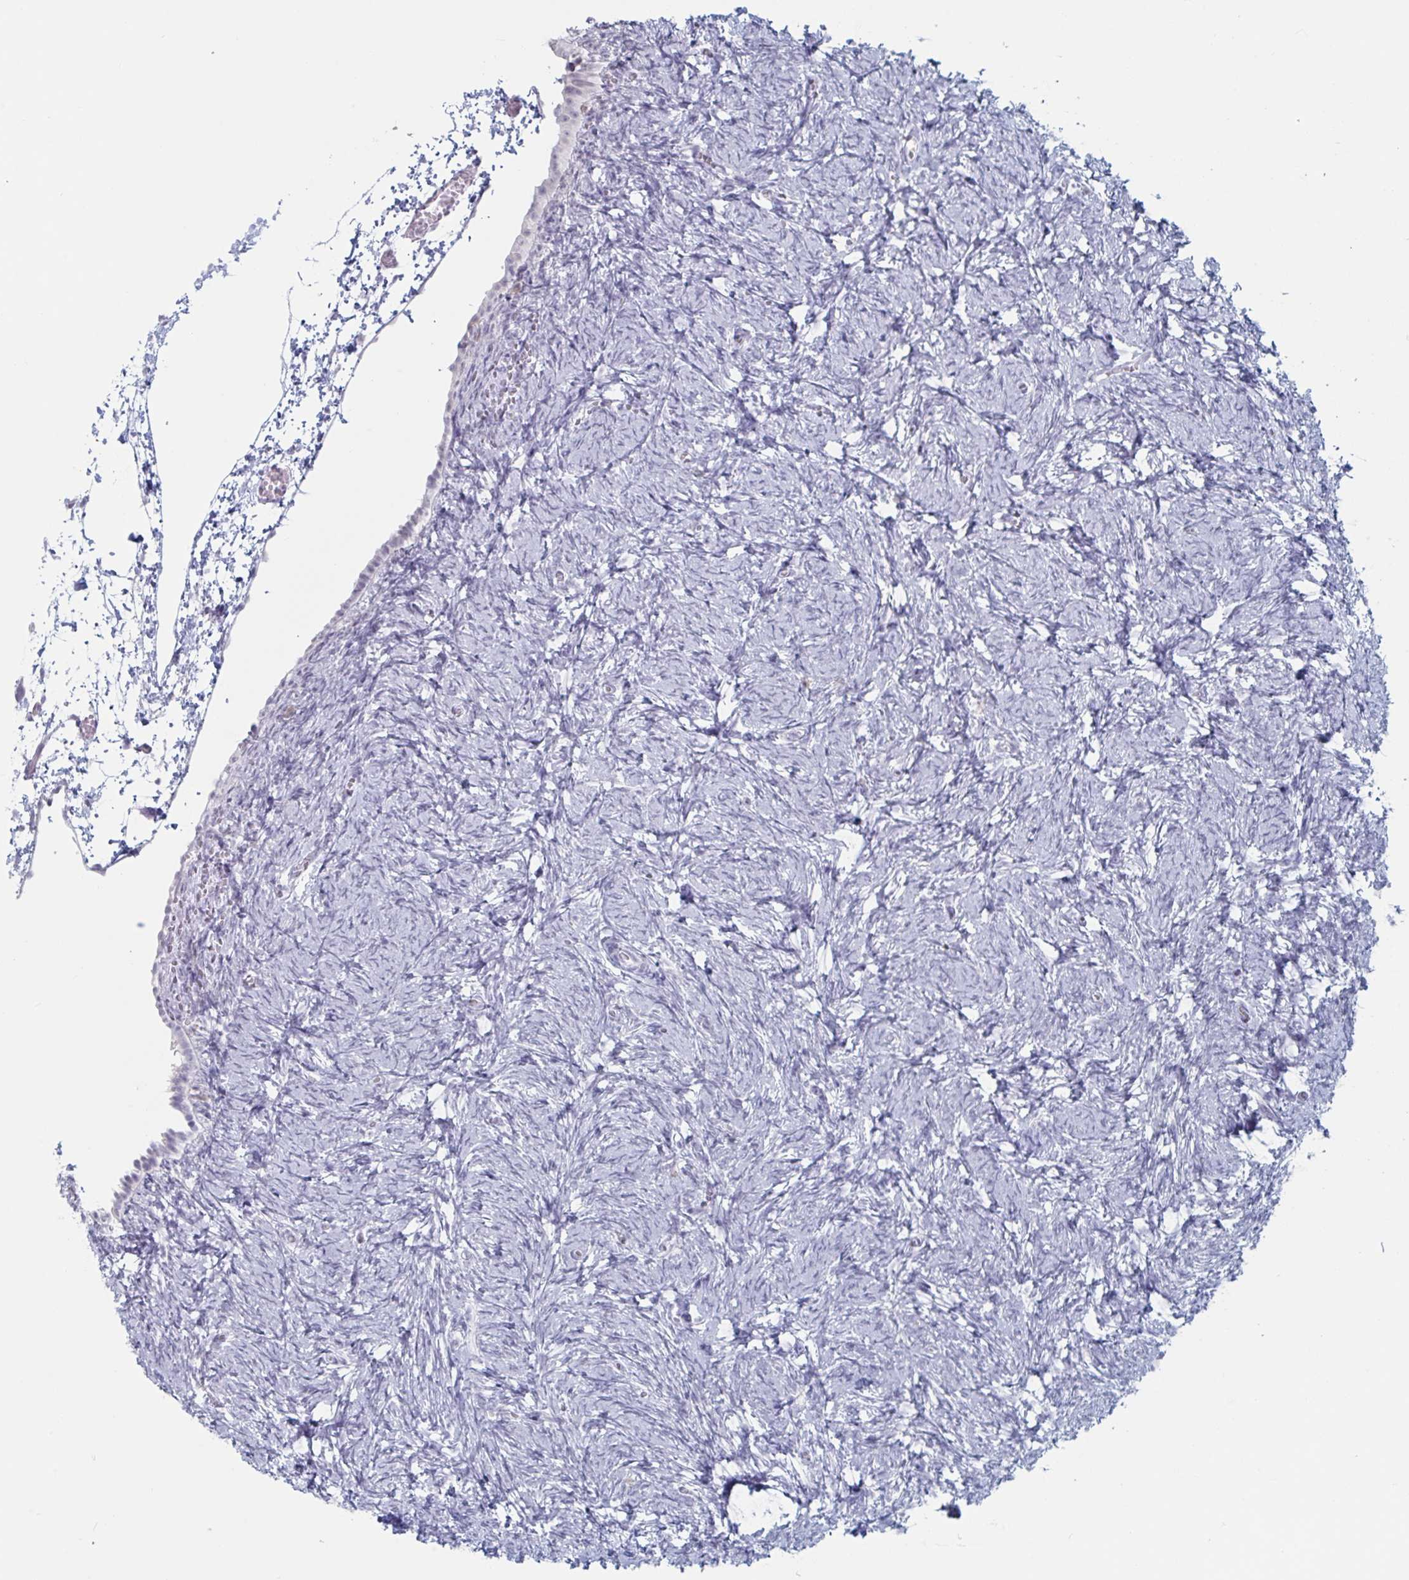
{"staining": {"intensity": "negative", "quantity": "none", "location": "none"}, "tissue": "ovary", "cell_type": "Follicle cells", "image_type": "normal", "snomed": [{"axis": "morphology", "description": "Normal tissue, NOS"}, {"axis": "topography", "description": "Ovary"}], "caption": "Immunohistochemistry of normal ovary reveals no expression in follicle cells.", "gene": "FOXA1", "patient": {"sex": "female", "age": 41}}